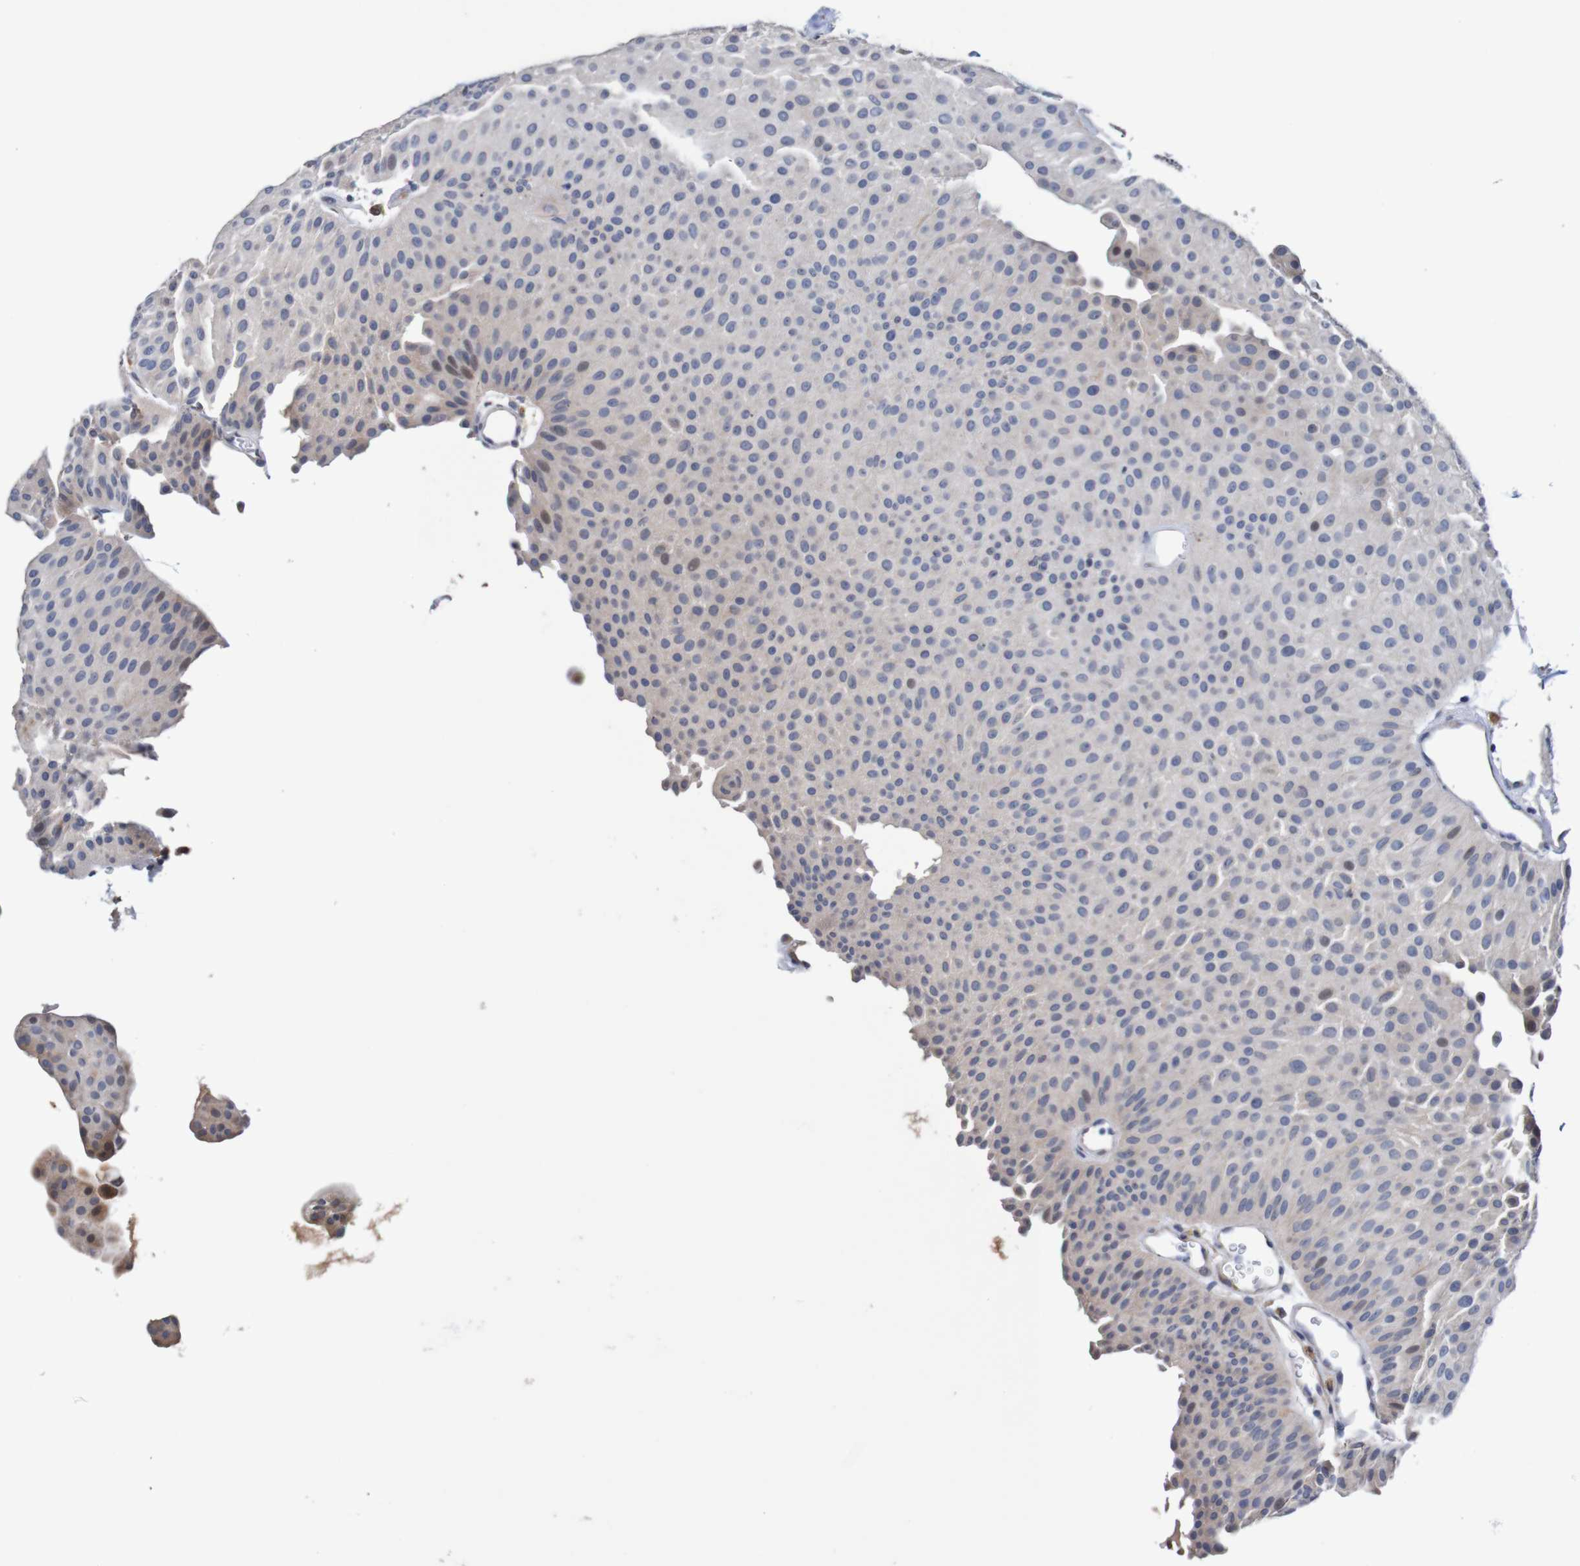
{"staining": {"intensity": "negative", "quantity": "none", "location": "none"}, "tissue": "urothelial cancer", "cell_type": "Tumor cells", "image_type": "cancer", "snomed": [{"axis": "morphology", "description": "Urothelial carcinoma, Low grade"}, {"axis": "topography", "description": "Urinary bladder"}], "caption": "Low-grade urothelial carcinoma was stained to show a protein in brown. There is no significant expression in tumor cells. (DAB (3,3'-diaminobenzidine) immunohistochemistry visualized using brightfield microscopy, high magnification).", "gene": "FIBP", "patient": {"sex": "female", "age": 60}}